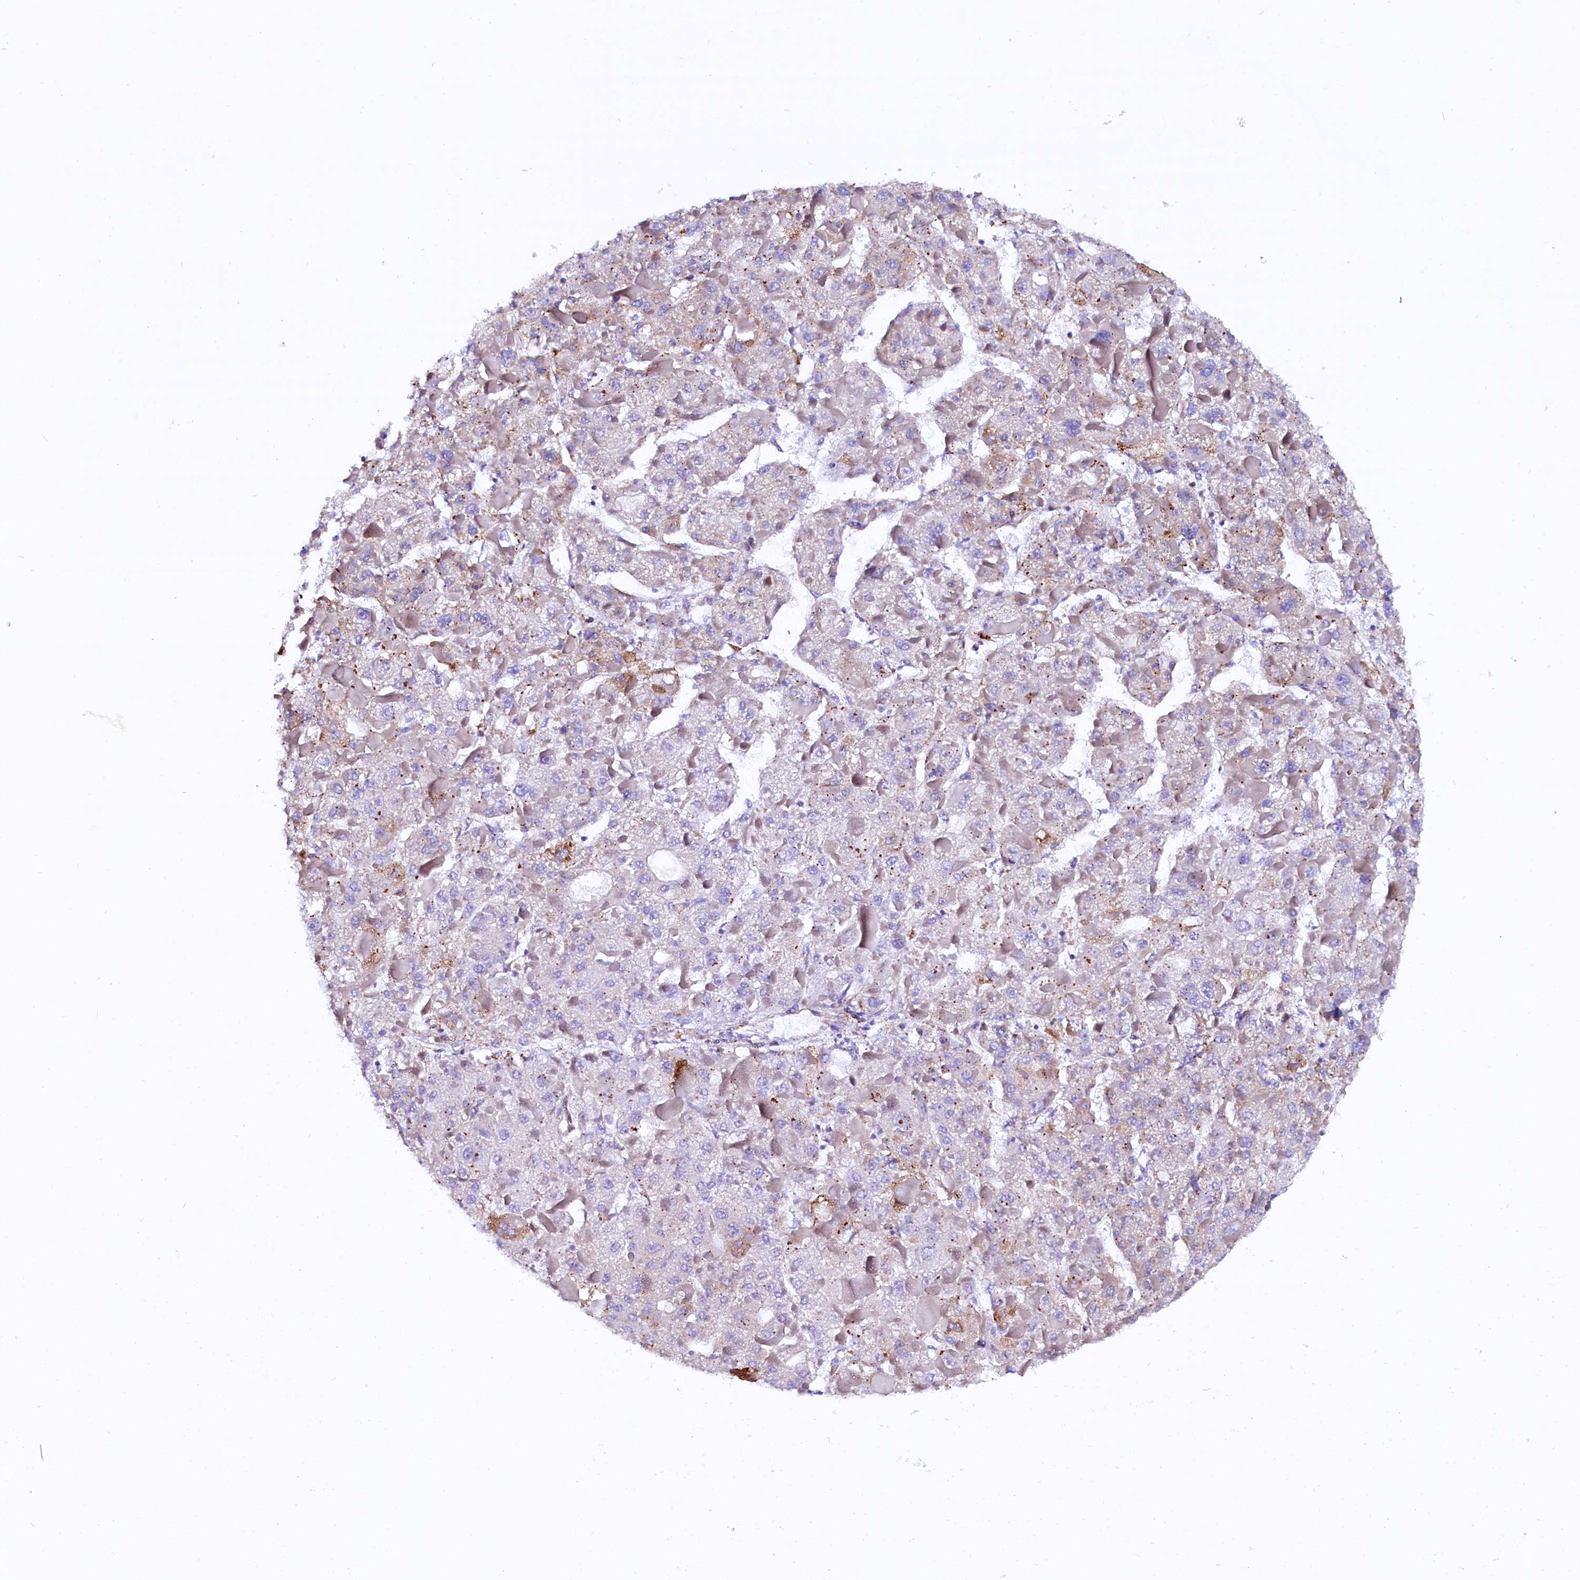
{"staining": {"intensity": "negative", "quantity": "none", "location": "none"}, "tissue": "liver cancer", "cell_type": "Tumor cells", "image_type": "cancer", "snomed": [{"axis": "morphology", "description": "Carcinoma, Hepatocellular, NOS"}, {"axis": "topography", "description": "Liver"}], "caption": "This is an immunohistochemistry image of human hepatocellular carcinoma (liver). There is no expression in tumor cells.", "gene": "CMTR2", "patient": {"sex": "female", "age": 73}}